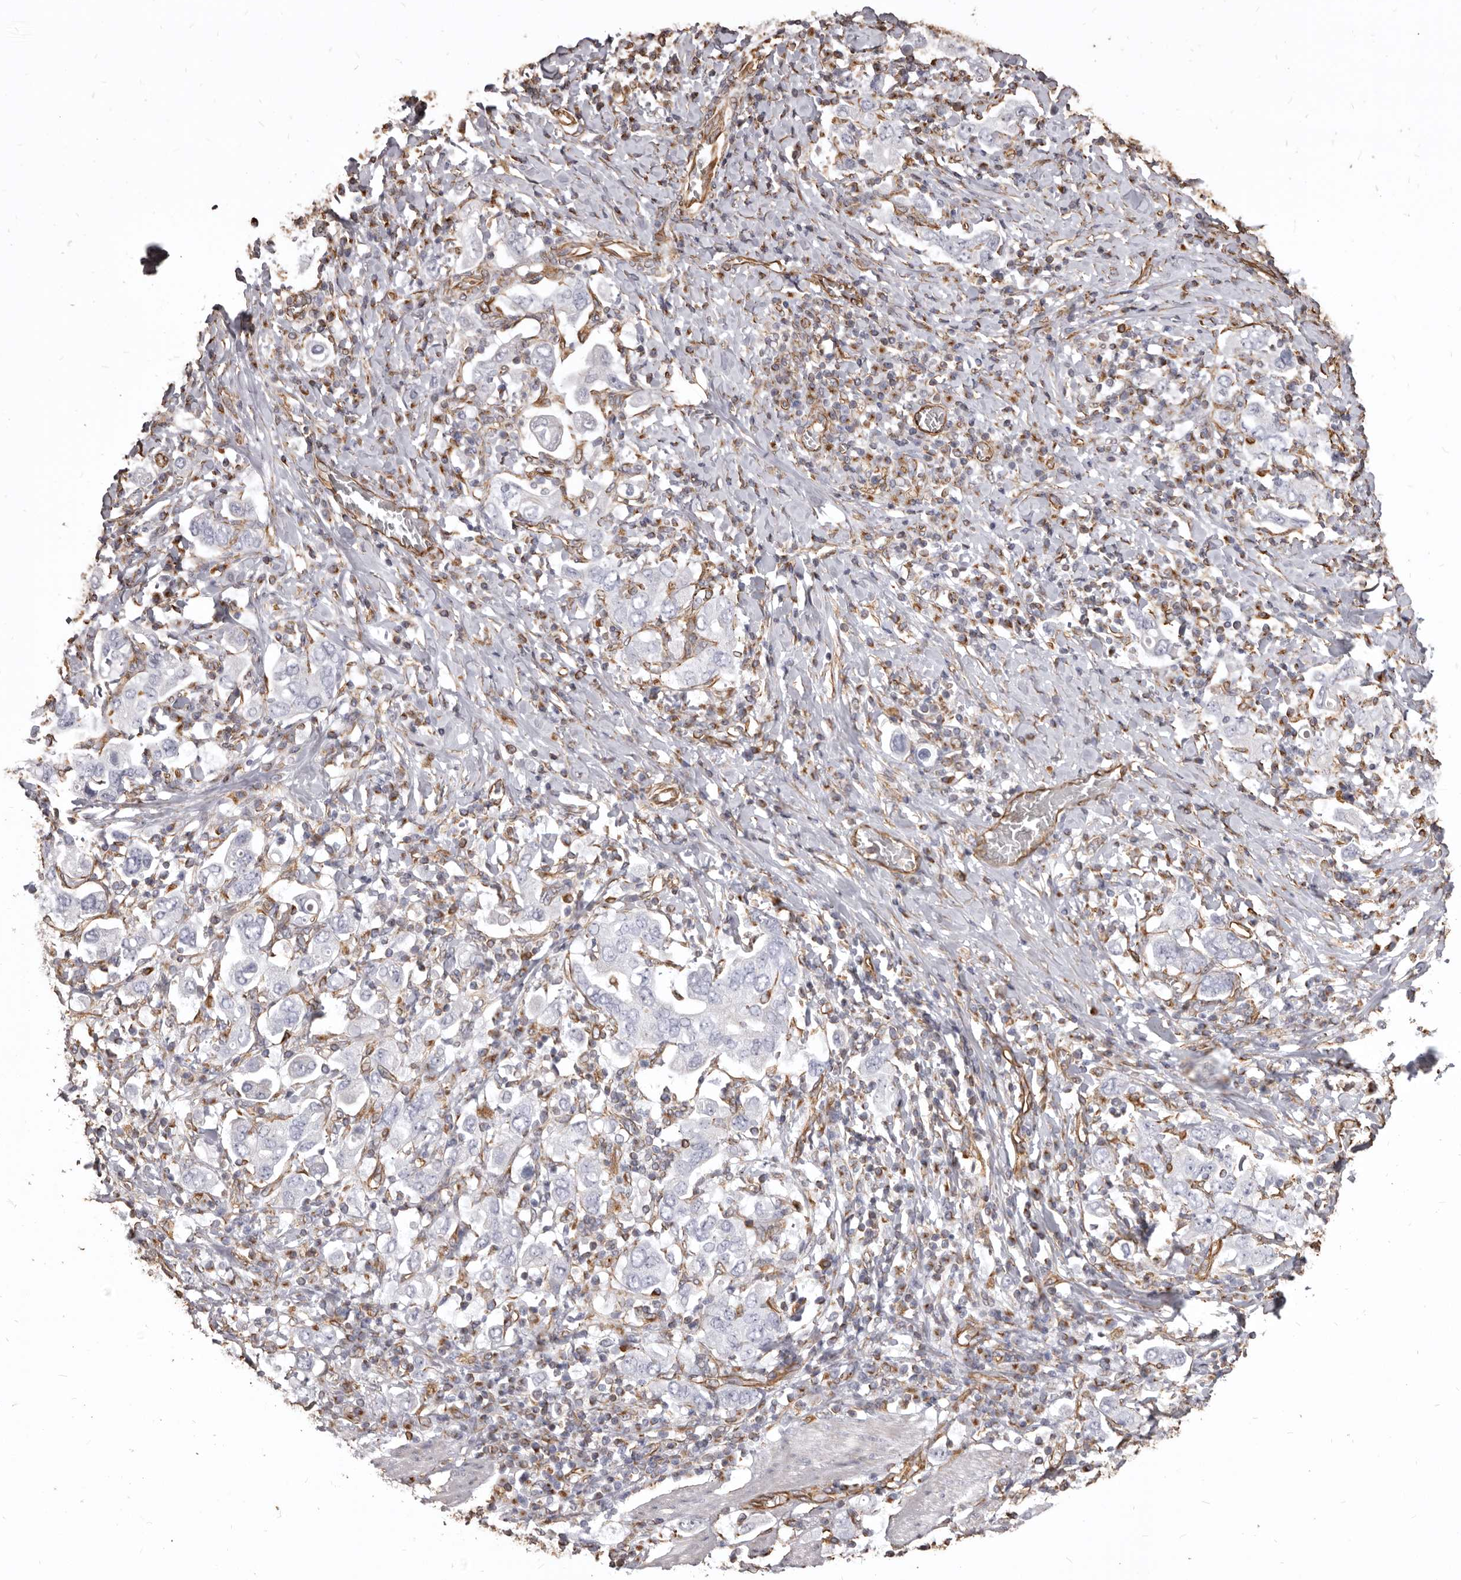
{"staining": {"intensity": "negative", "quantity": "none", "location": "none"}, "tissue": "stomach cancer", "cell_type": "Tumor cells", "image_type": "cancer", "snomed": [{"axis": "morphology", "description": "Adenocarcinoma, NOS"}, {"axis": "topography", "description": "Stomach, upper"}], "caption": "The image exhibits no staining of tumor cells in stomach adenocarcinoma.", "gene": "MTURN", "patient": {"sex": "male", "age": 62}}